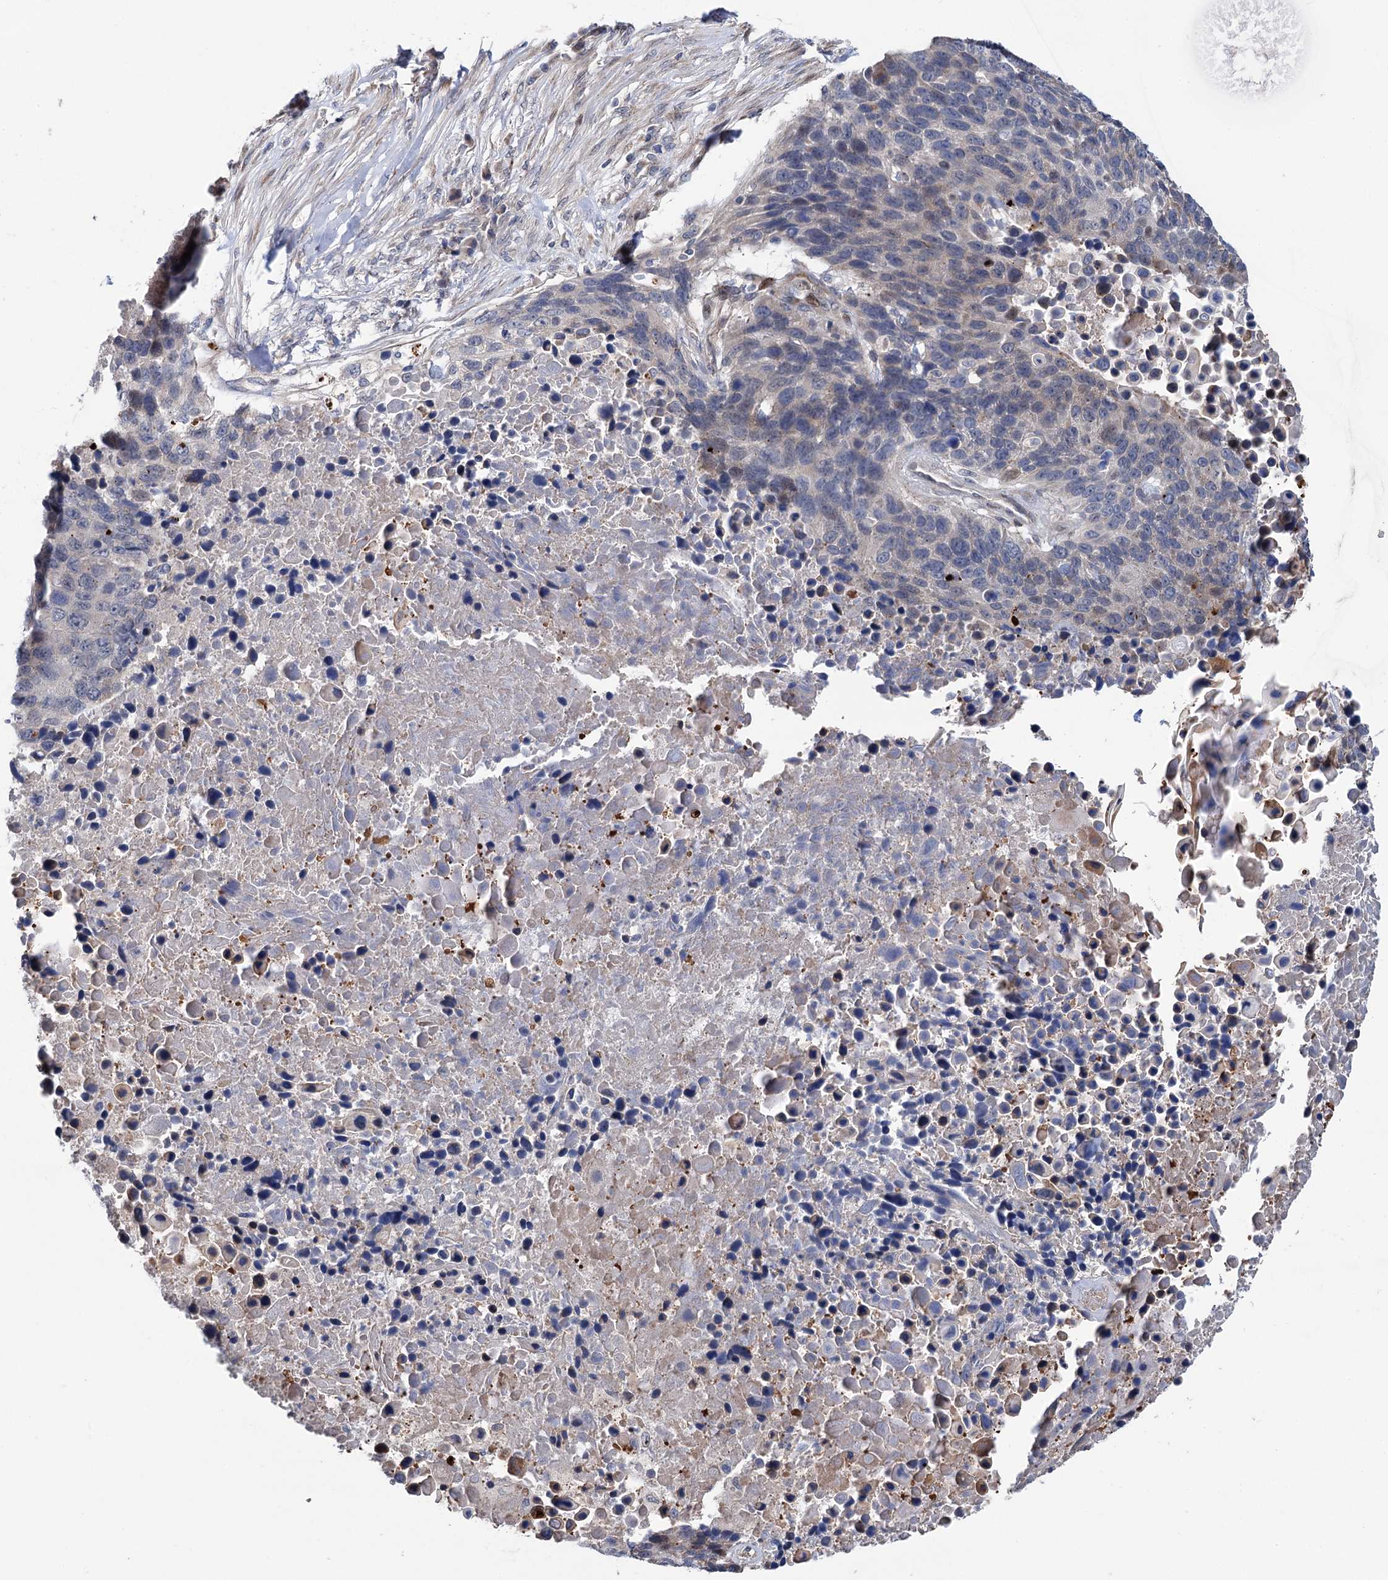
{"staining": {"intensity": "negative", "quantity": "none", "location": "none"}, "tissue": "lung cancer", "cell_type": "Tumor cells", "image_type": "cancer", "snomed": [{"axis": "morphology", "description": "Normal tissue, NOS"}, {"axis": "morphology", "description": "Squamous cell carcinoma, NOS"}, {"axis": "topography", "description": "Lymph node"}, {"axis": "topography", "description": "Lung"}], "caption": "Tumor cells are negative for protein expression in human lung squamous cell carcinoma. Nuclei are stained in blue.", "gene": "UBR1", "patient": {"sex": "male", "age": 66}}